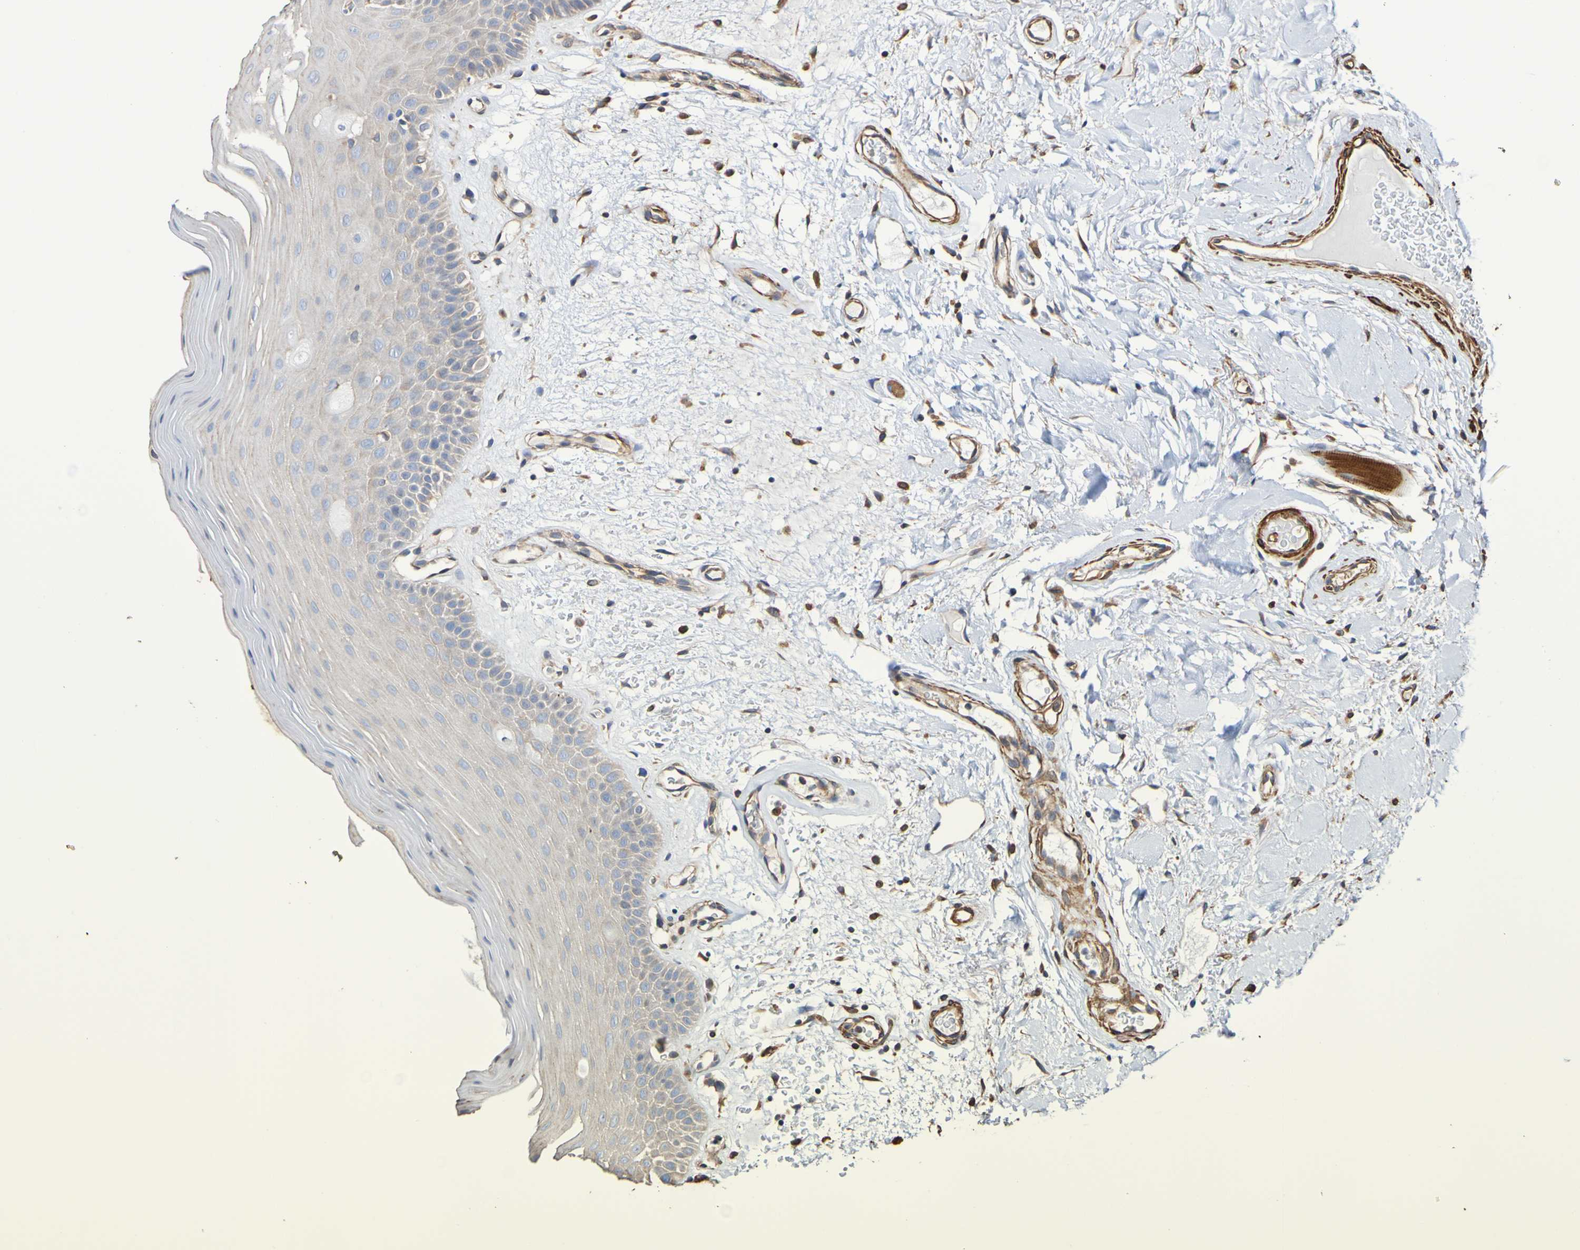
{"staining": {"intensity": "weak", "quantity": "<25%", "location": "cytoplasmic/membranous"}, "tissue": "oral mucosa", "cell_type": "Squamous epithelial cells", "image_type": "normal", "snomed": [{"axis": "morphology", "description": "Normal tissue, NOS"}, {"axis": "morphology", "description": "Squamous cell carcinoma, NOS"}, {"axis": "topography", "description": "Skeletal muscle"}, {"axis": "topography", "description": "Adipose tissue"}, {"axis": "topography", "description": "Vascular tissue"}, {"axis": "topography", "description": "Oral tissue"}, {"axis": "topography", "description": "Peripheral nerve tissue"}, {"axis": "topography", "description": "Head-Neck"}], "caption": "Protein analysis of normal oral mucosa reveals no significant staining in squamous epithelial cells.", "gene": "RAB11A", "patient": {"sex": "male", "age": 71}}